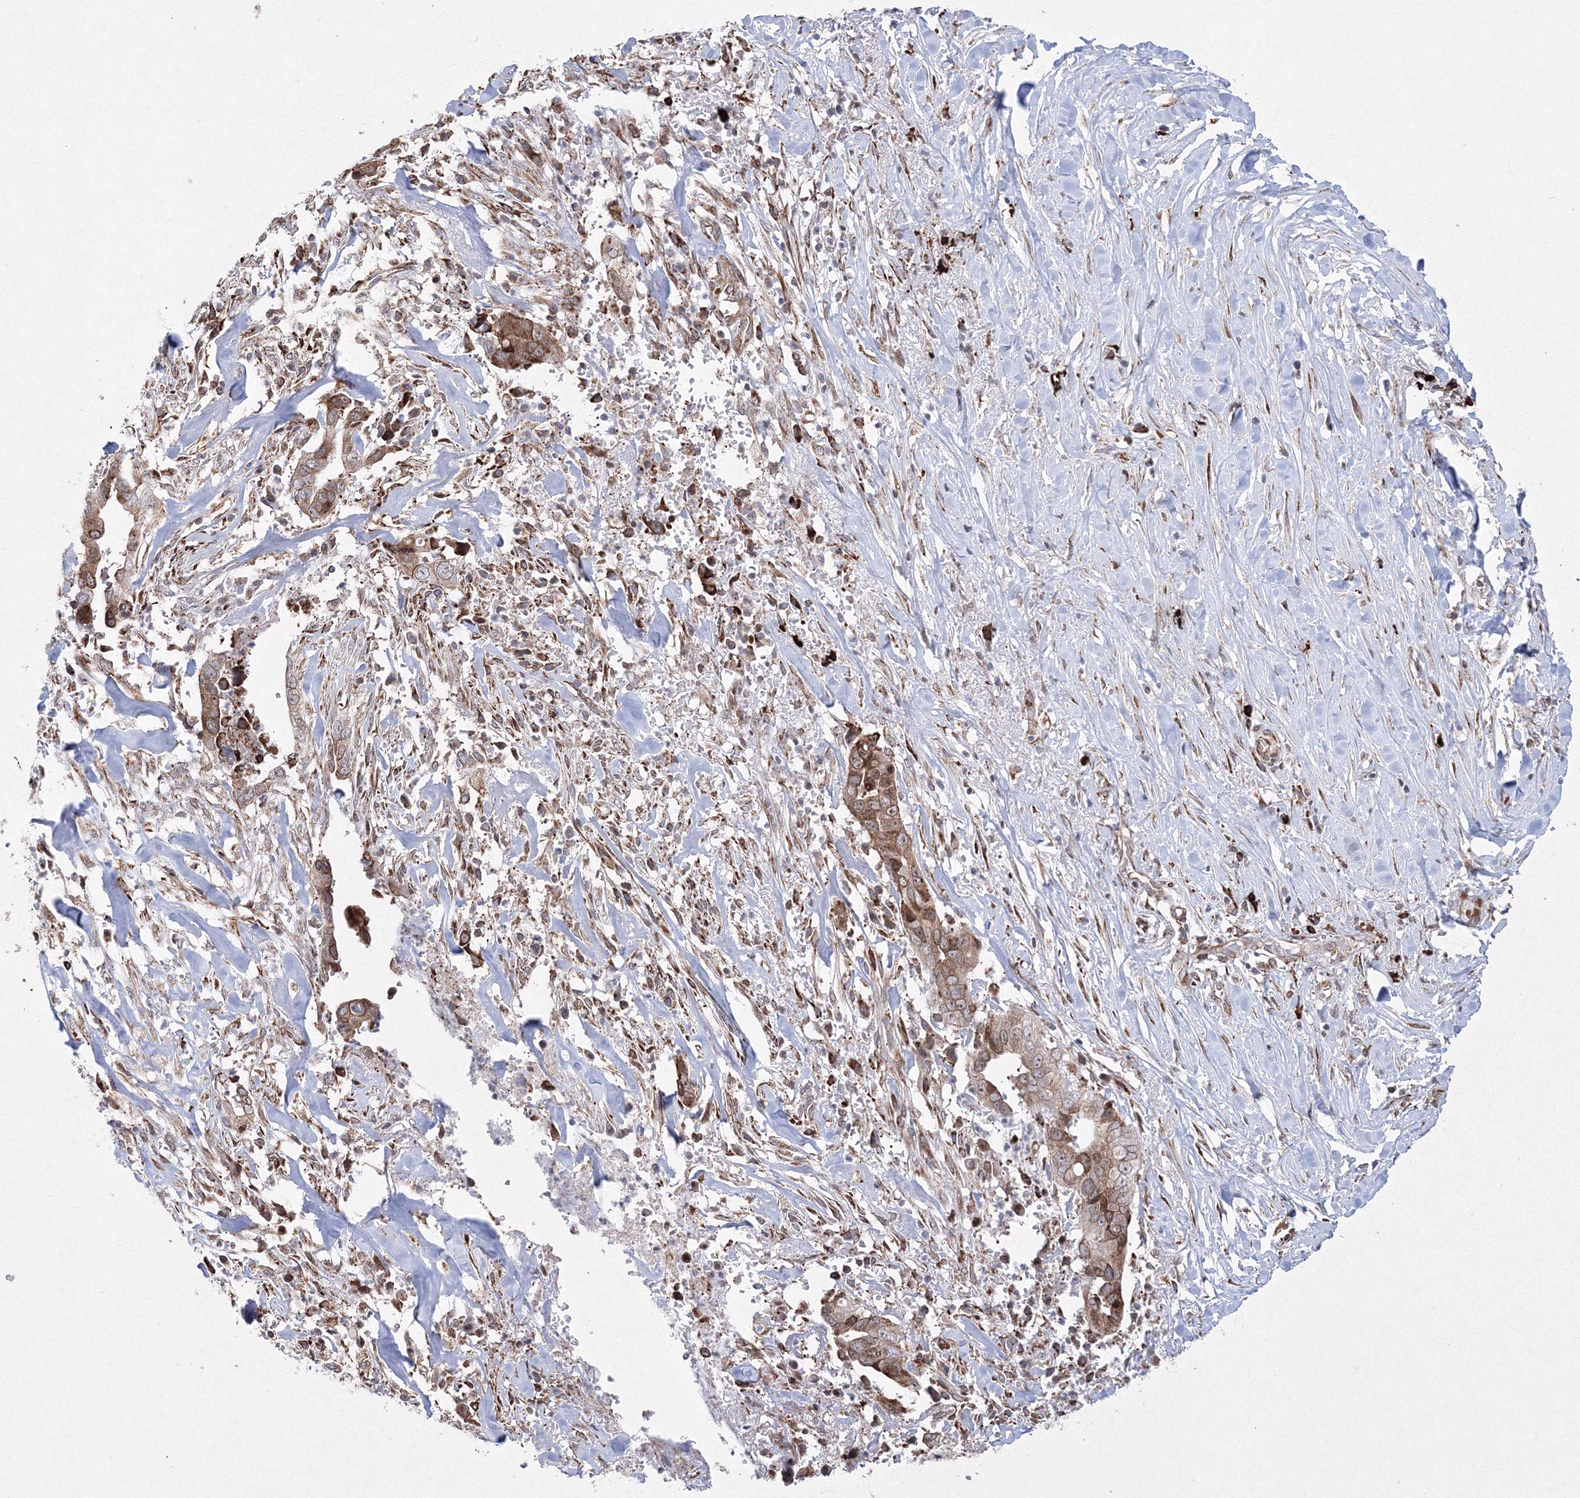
{"staining": {"intensity": "moderate", "quantity": ">75%", "location": "cytoplasmic/membranous"}, "tissue": "liver cancer", "cell_type": "Tumor cells", "image_type": "cancer", "snomed": [{"axis": "morphology", "description": "Cholangiocarcinoma"}, {"axis": "topography", "description": "Liver"}], "caption": "Human liver cancer (cholangiocarcinoma) stained with a protein marker displays moderate staining in tumor cells.", "gene": "EFCAB12", "patient": {"sex": "female", "age": 79}}